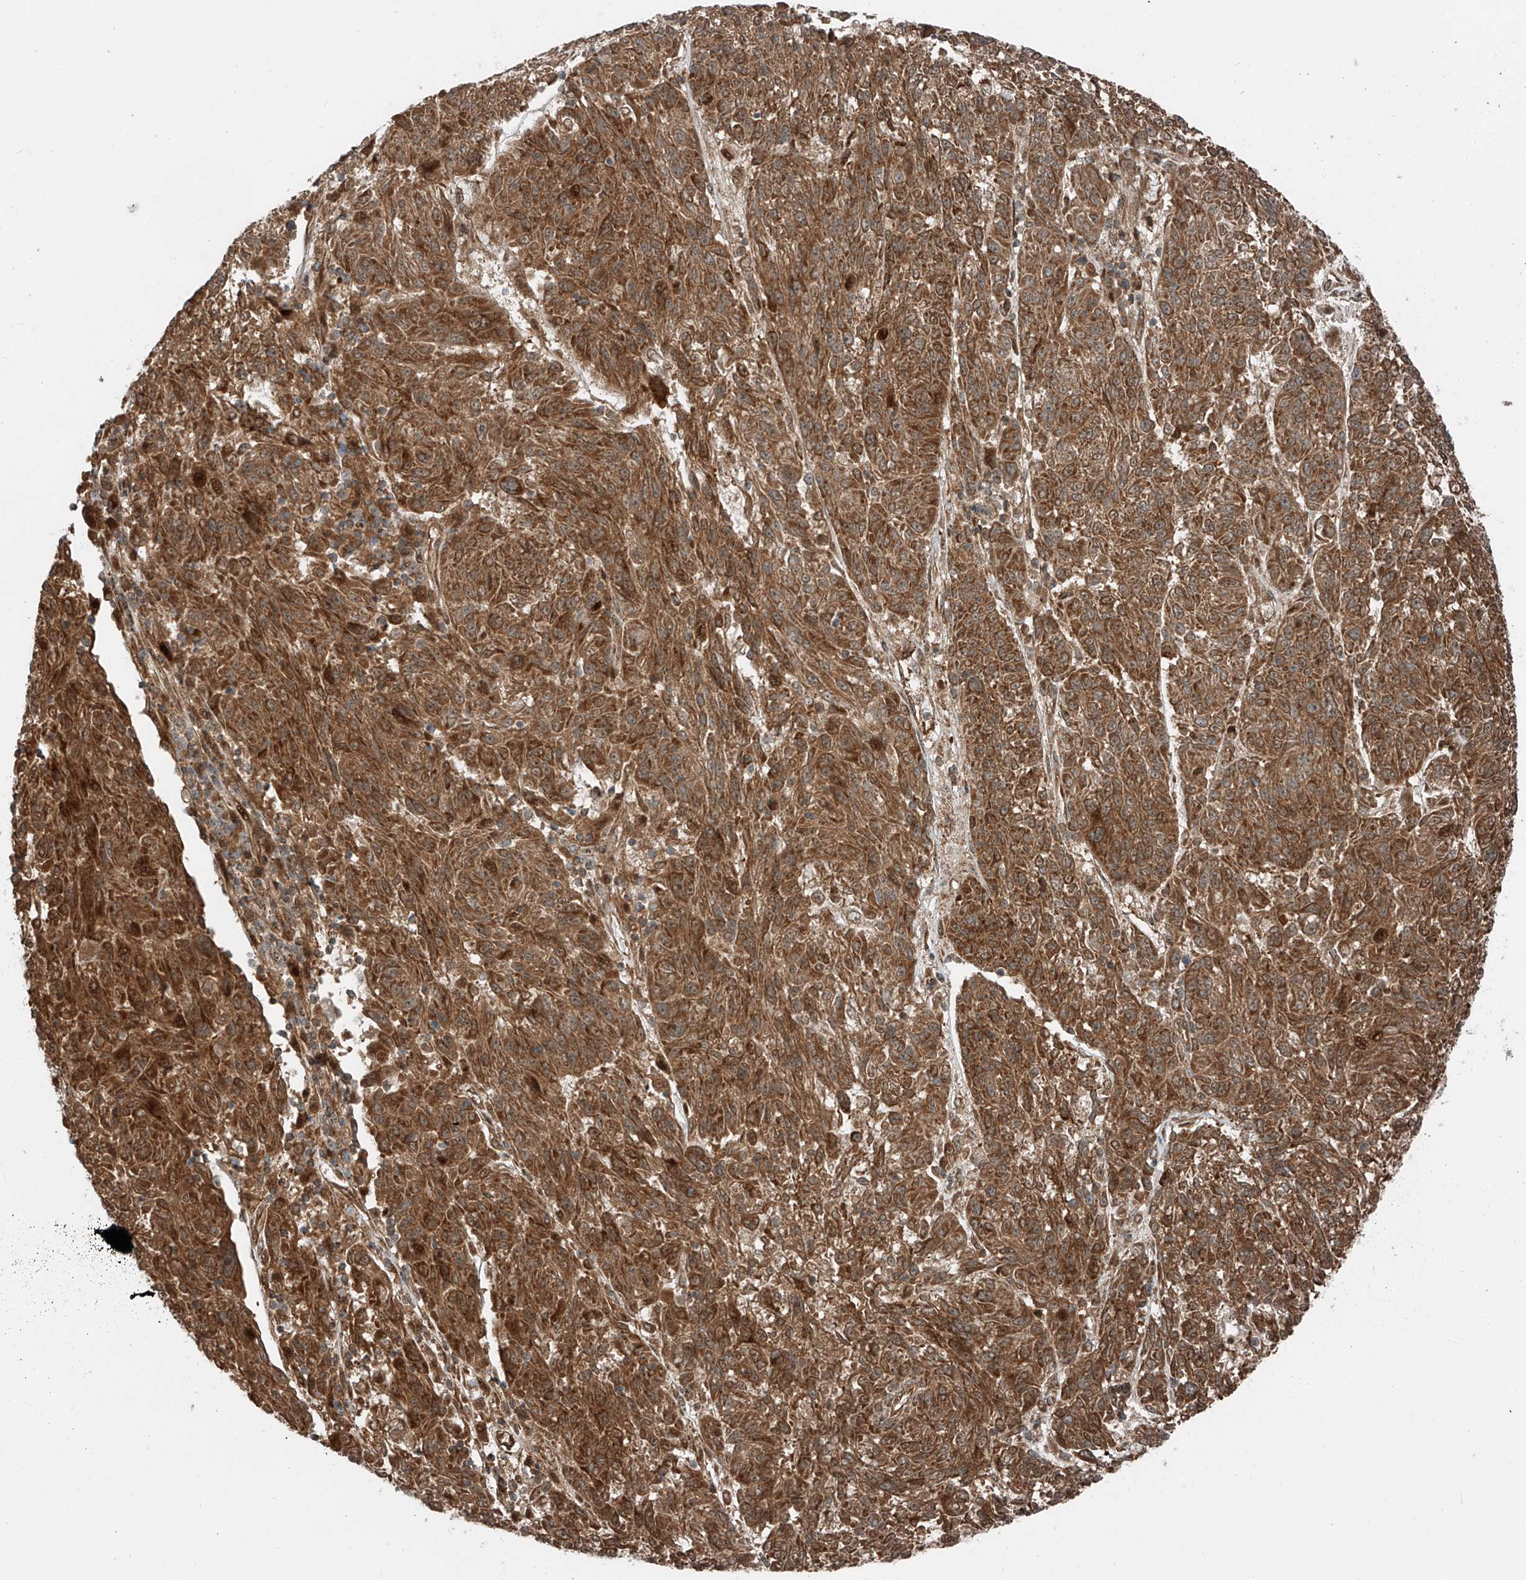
{"staining": {"intensity": "strong", "quantity": ">75%", "location": "cytoplasmic/membranous,nuclear"}, "tissue": "melanoma", "cell_type": "Tumor cells", "image_type": "cancer", "snomed": [{"axis": "morphology", "description": "Malignant melanoma, NOS"}, {"axis": "topography", "description": "Skin"}], "caption": "Brown immunohistochemical staining in melanoma exhibits strong cytoplasmic/membranous and nuclear staining in about >75% of tumor cells.", "gene": "USP48", "patient": {"sex": "male", "age": 53}}